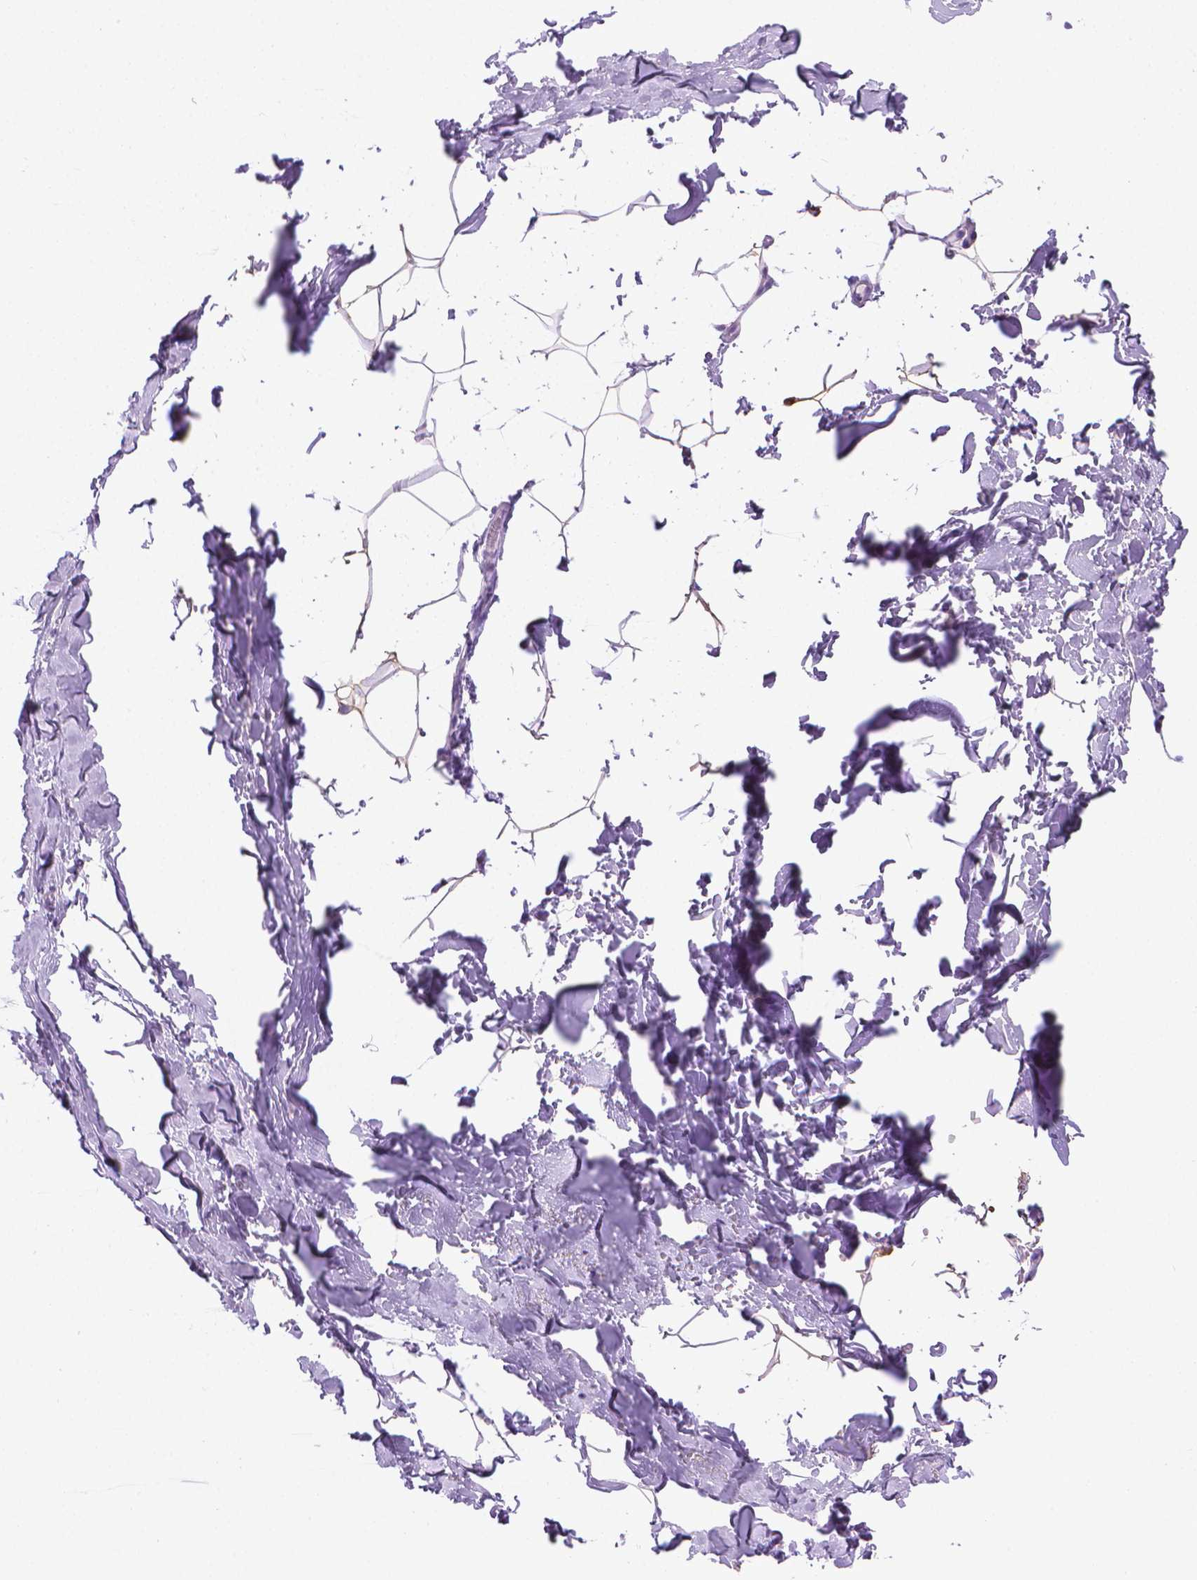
{"staining": {"intensity": "moderate", "quantity": "25%-75%", "location": "cytoplasmic/membranous"}, "tissue": "breast", "cell_type": "Adipocytes", "image_type": "normal", "snomed": [{"axis": "morphology", "description": "Normal tissue, NOS"}, {"axis": "topography", "description": "Breast"}], "caption": "Protein staining shows moderate cytoplasmic/membranous expression in approximately 25%-75% of adipocytes in unremarkable breast. (IHC, brightfield microscopy, high magnification).", "gene": "FASN", "patient": {"sex": "female", "age": 32}}